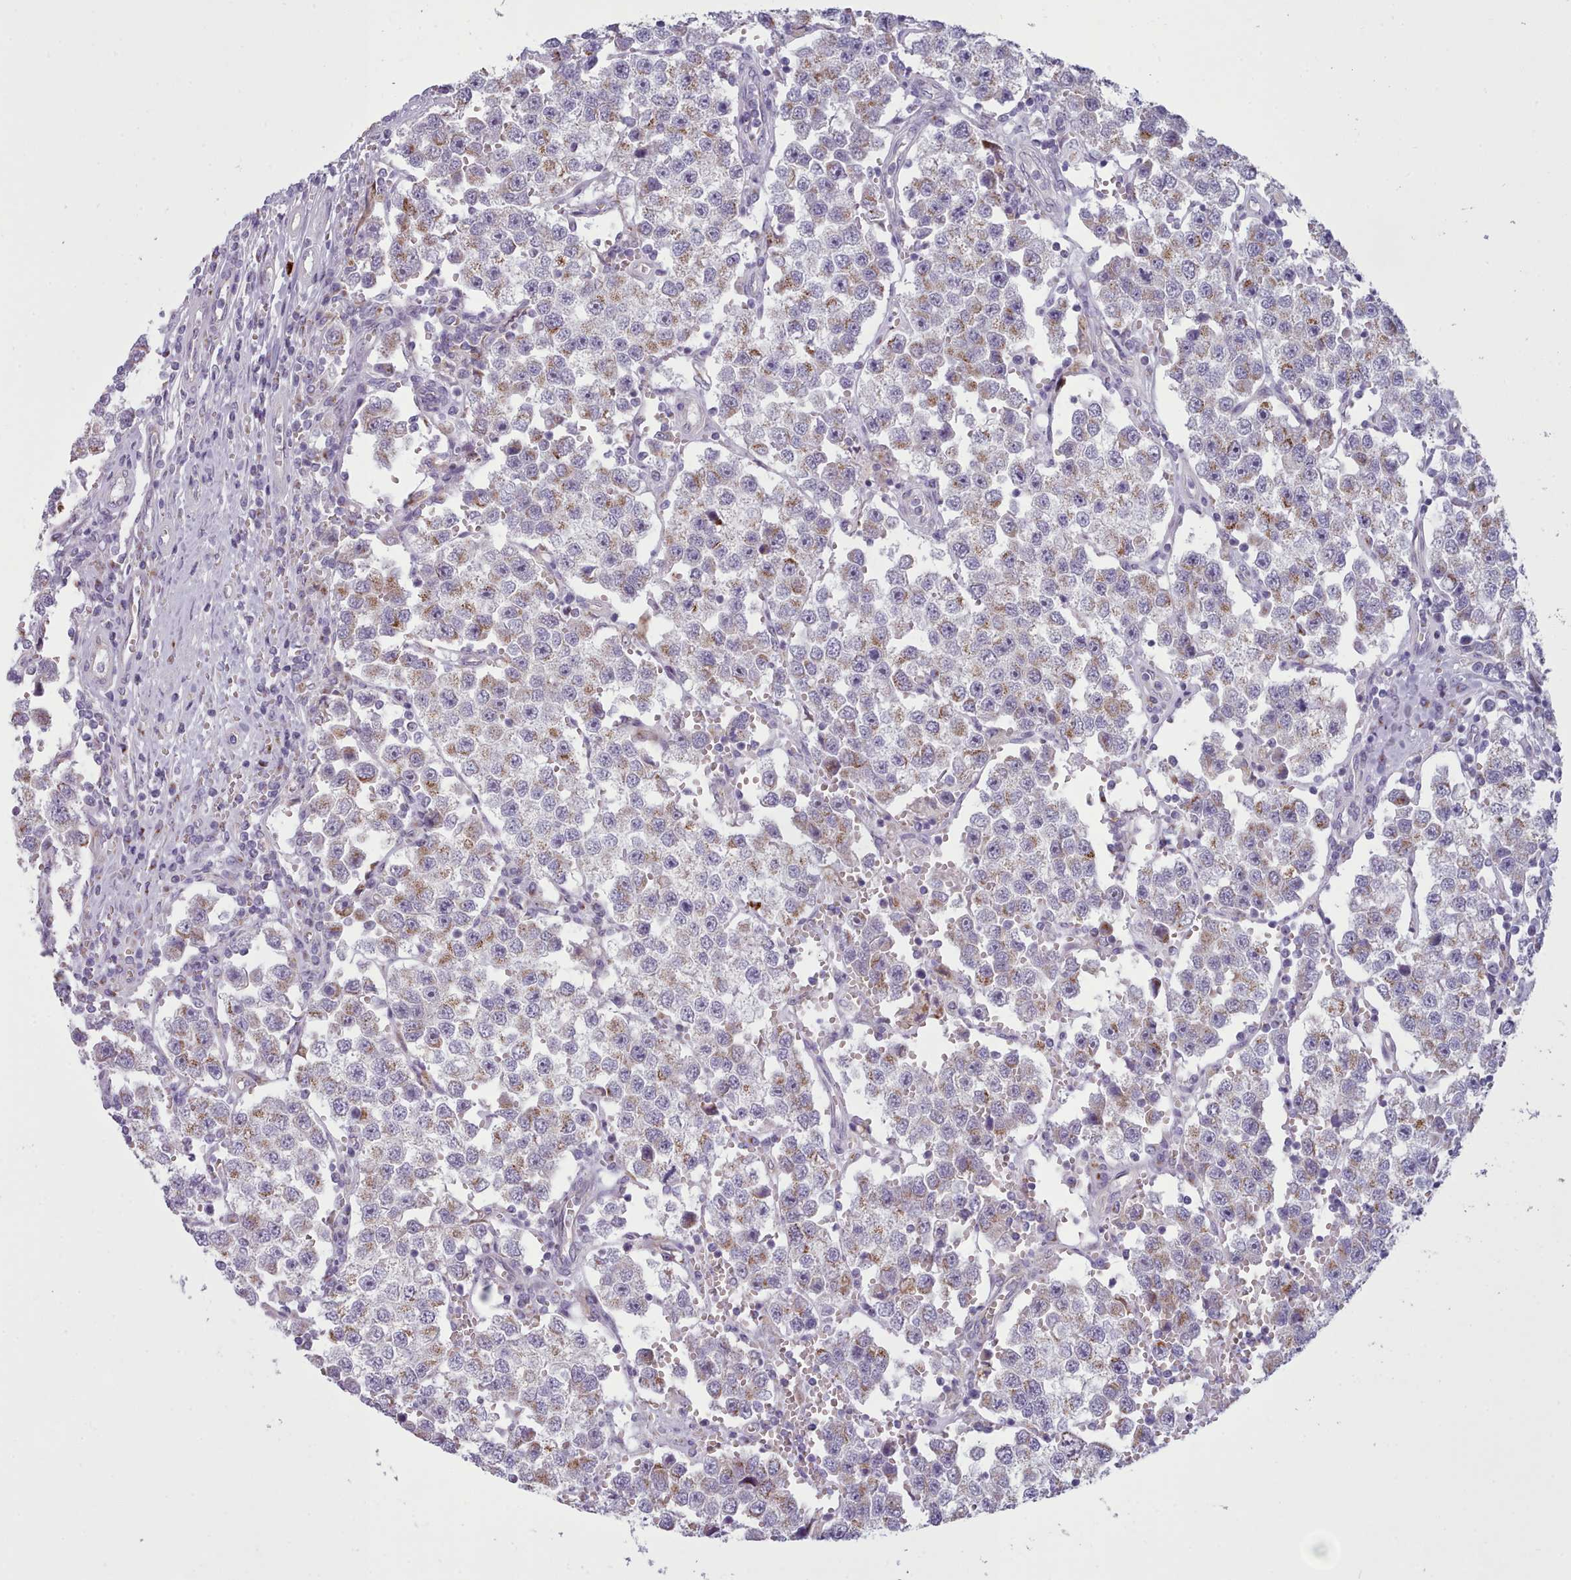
{"staining": {"intensity": "moderate", "quantity": "25%-75%", "location": "cytoplasmic/membranous"}, "tissue": "testis cancer", "cell_type": "Tumor cells", "image_type": "cancer", "snomed": [{"axis": "morphology", "description": "Seminoma, NOS"}, {"axis": "topography", "description": "Testis"}], "caption": "This is a histology image of immunohistochemistry (IHC) staining of testis cancer (seminoma), which shows moderate expression in the cytoplasmic/membranous of tumor cells.", "gene": "SLC52A3", "patient": {"sex": "male", "age": 37}}